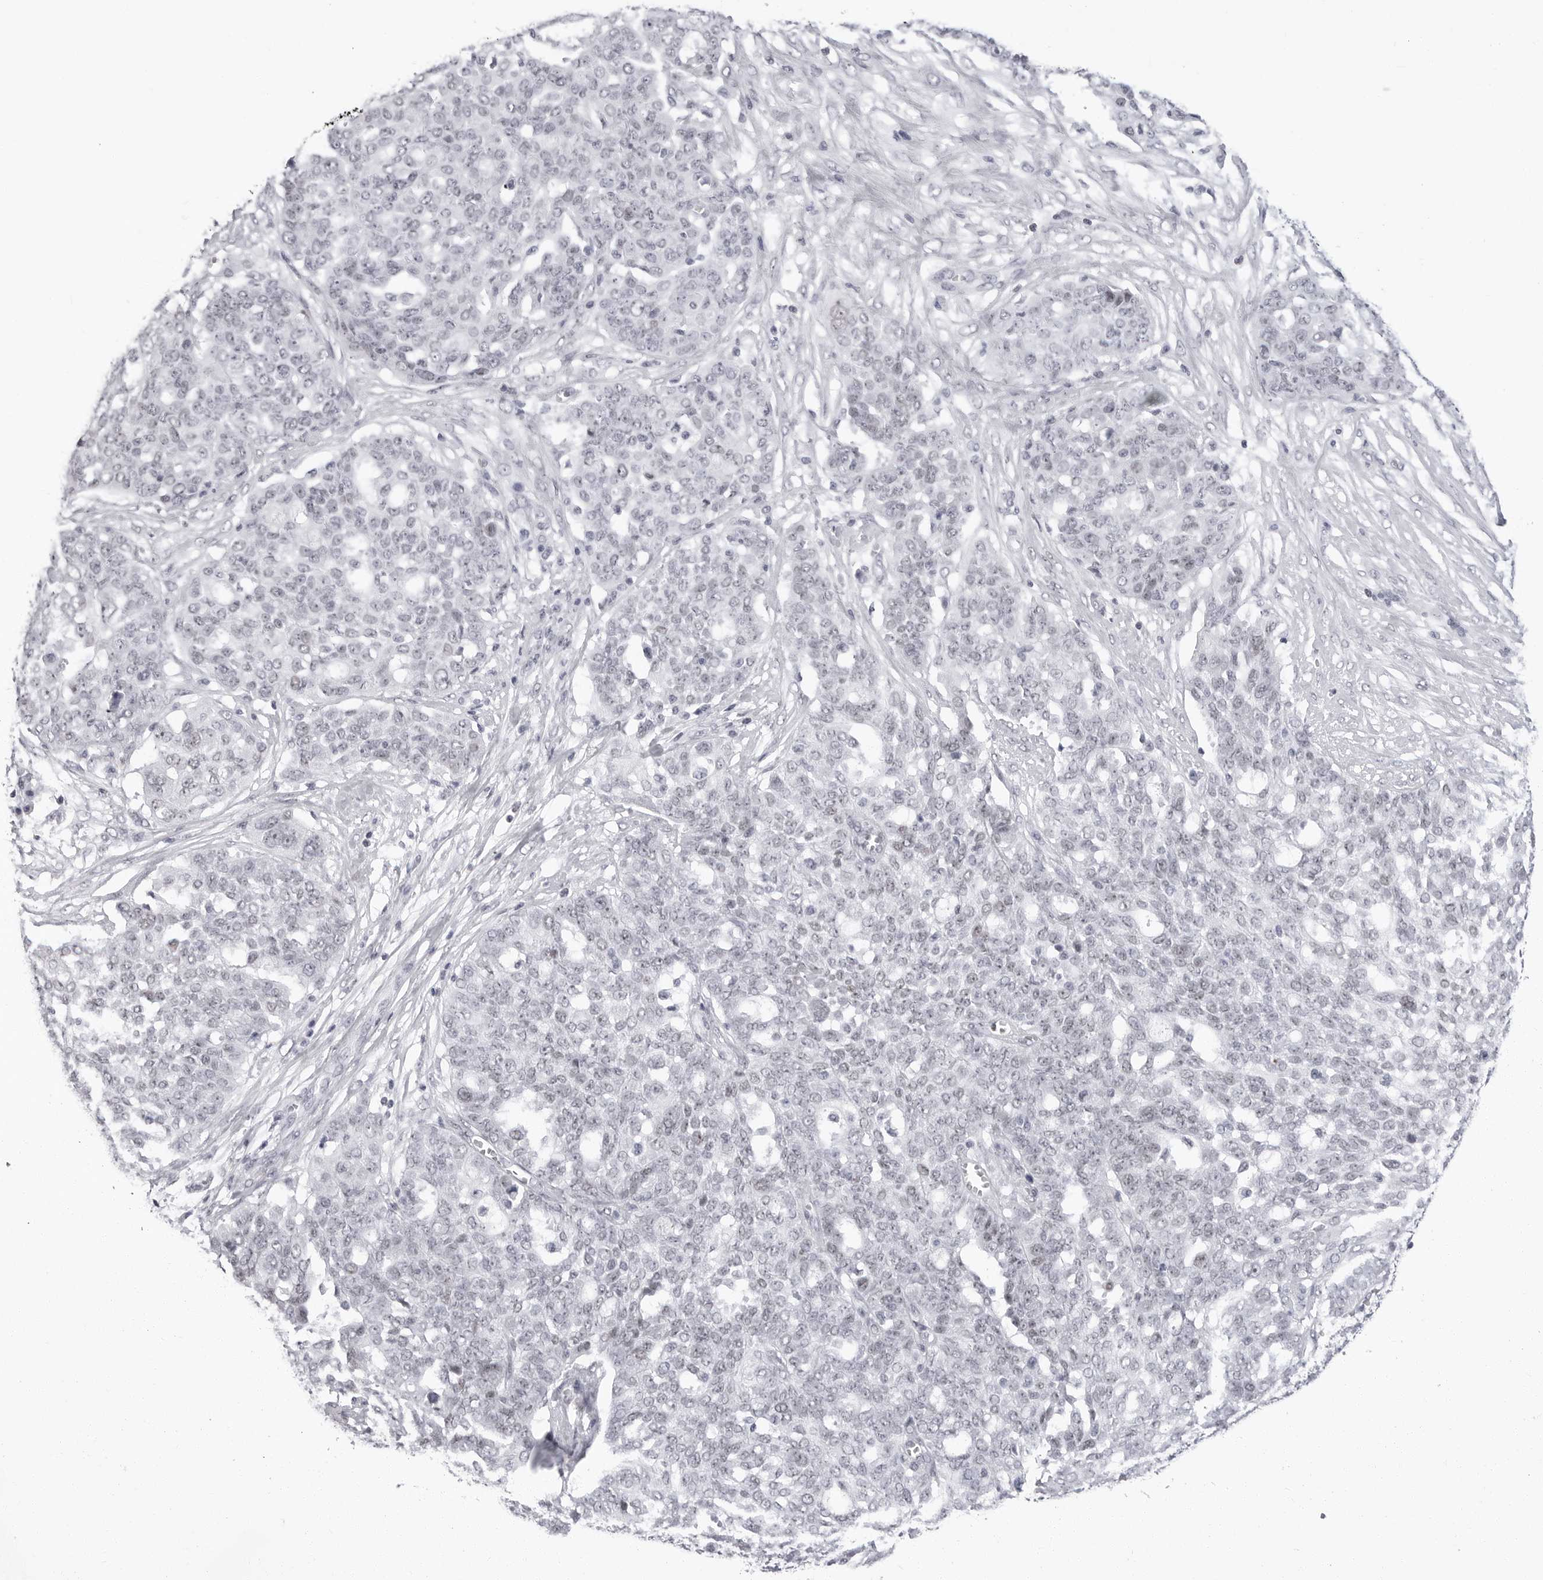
{"staining": {"intensity": "weak", "quantity": "<25%", "location": "nuclear"}, "tissue": "ovarian cancer", "cell_type": "Tumor cells", "image_type": "cancer", "snomed": [{"axis": "morphology", "description": "Cystadenocarcinoma, serous, NOS"}, {"axis": "topography", "description": "Soft tissue"}, {"axis": "topography", "description": "Ovary"}], "caption": "Immunohistochemical staining of ovarian serous cystadenocarcinoma shows no significant positivity in tumor cells. The staining is performed using DAB (3,3'-diaminobenzidine) brown chromogen with nuclei counter-stained in using hematoxylin.", "gene": "VEZF1", "patient": {"sex": "female", "age": 57}}